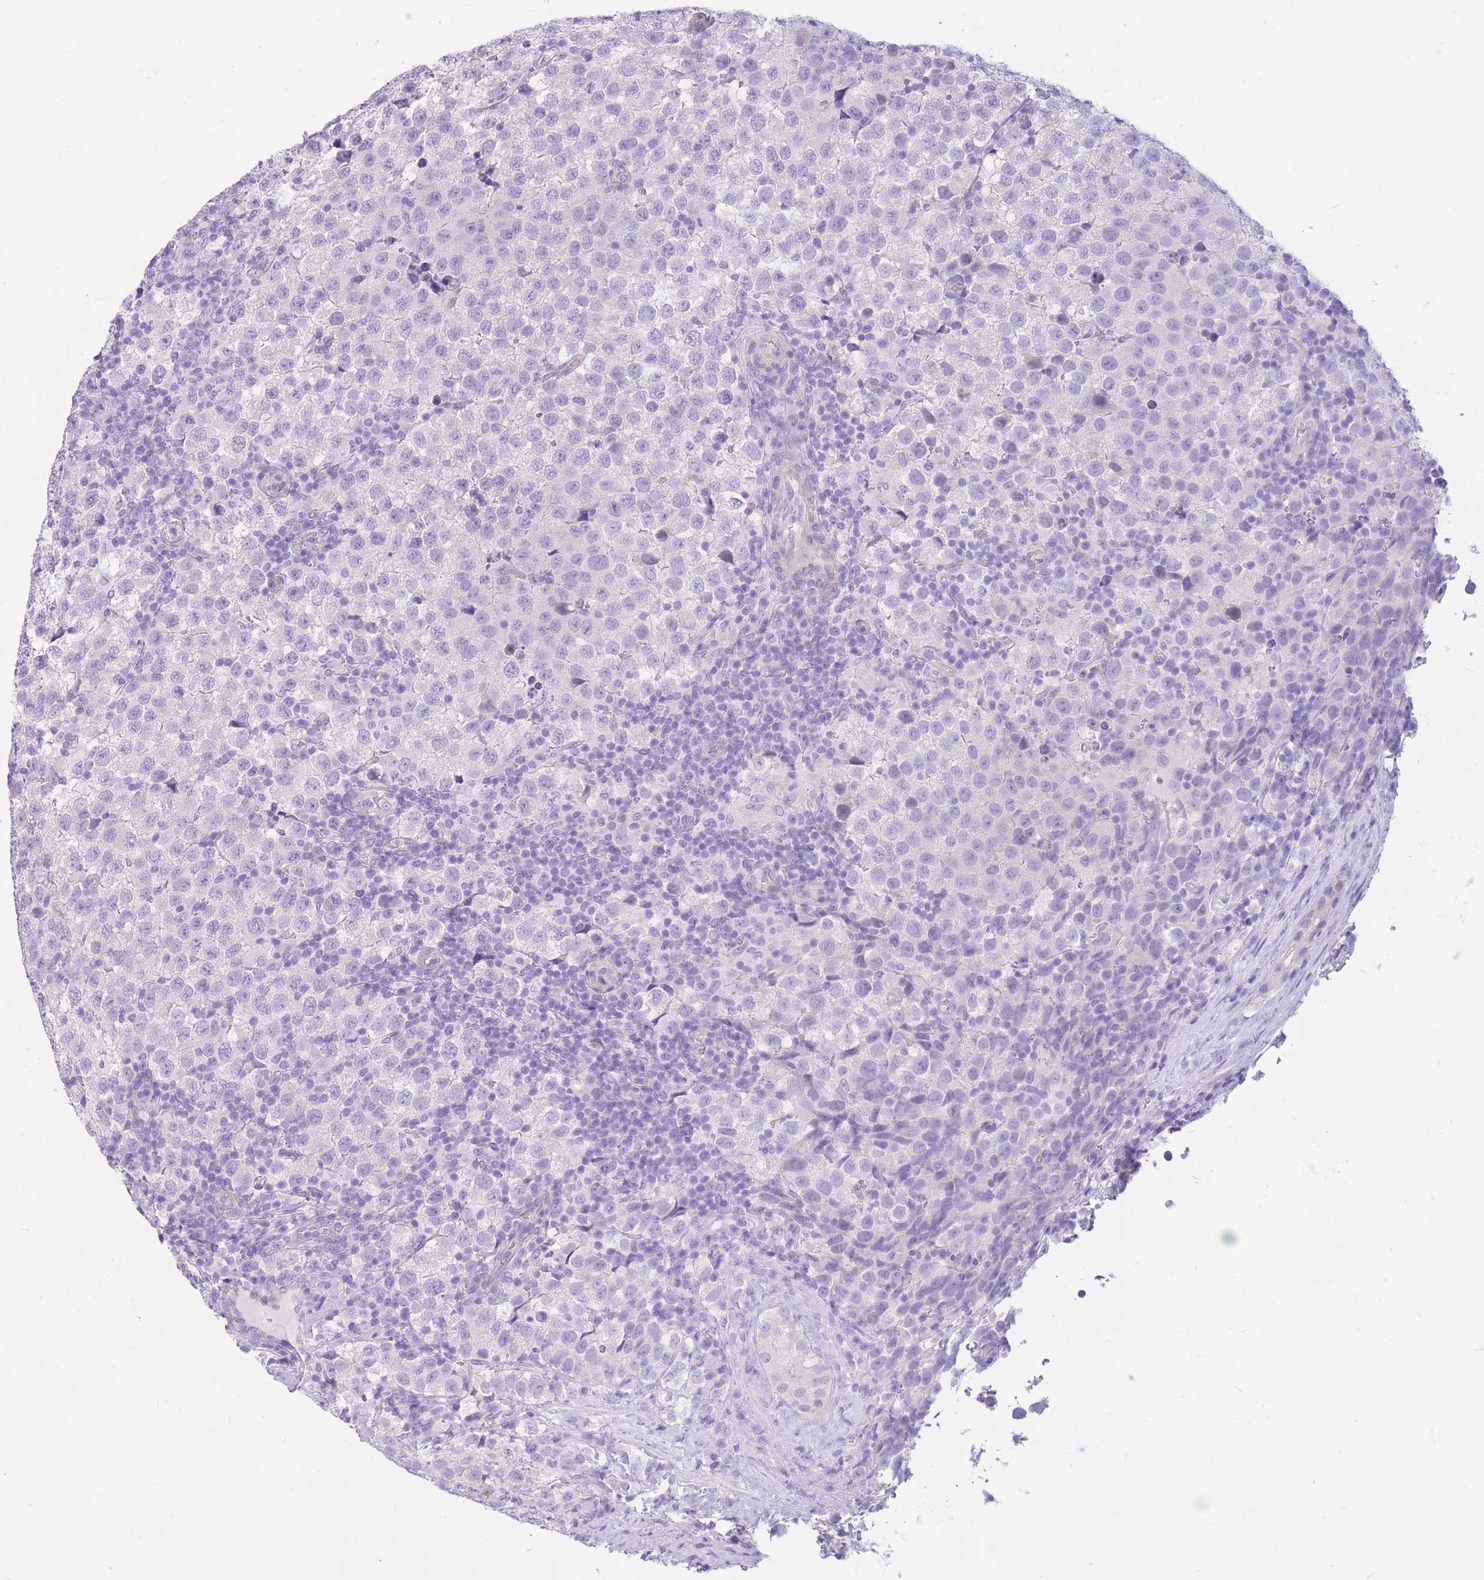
{"staining": {"intensity": "negative", "quantity": "none", "location": "none"}, "tissue": "testis cancer", "cell_type": "Tumor cells", "image_type": "cancer", "snomed": [{"axis": "morphology", "description": "Seminoma, NOS"}, {"axis": "topography", "description": "Testis"}], "caption": "An image of testis cancer stained for a protein shows no brown staining in tumor cells. Brightfield microscopy of IHC stained with DAB (brown) and hematoxylin (blue), captured at high magnification.", "gene": "ZNF311", "patient": {"sex": "male", "age": 34}}